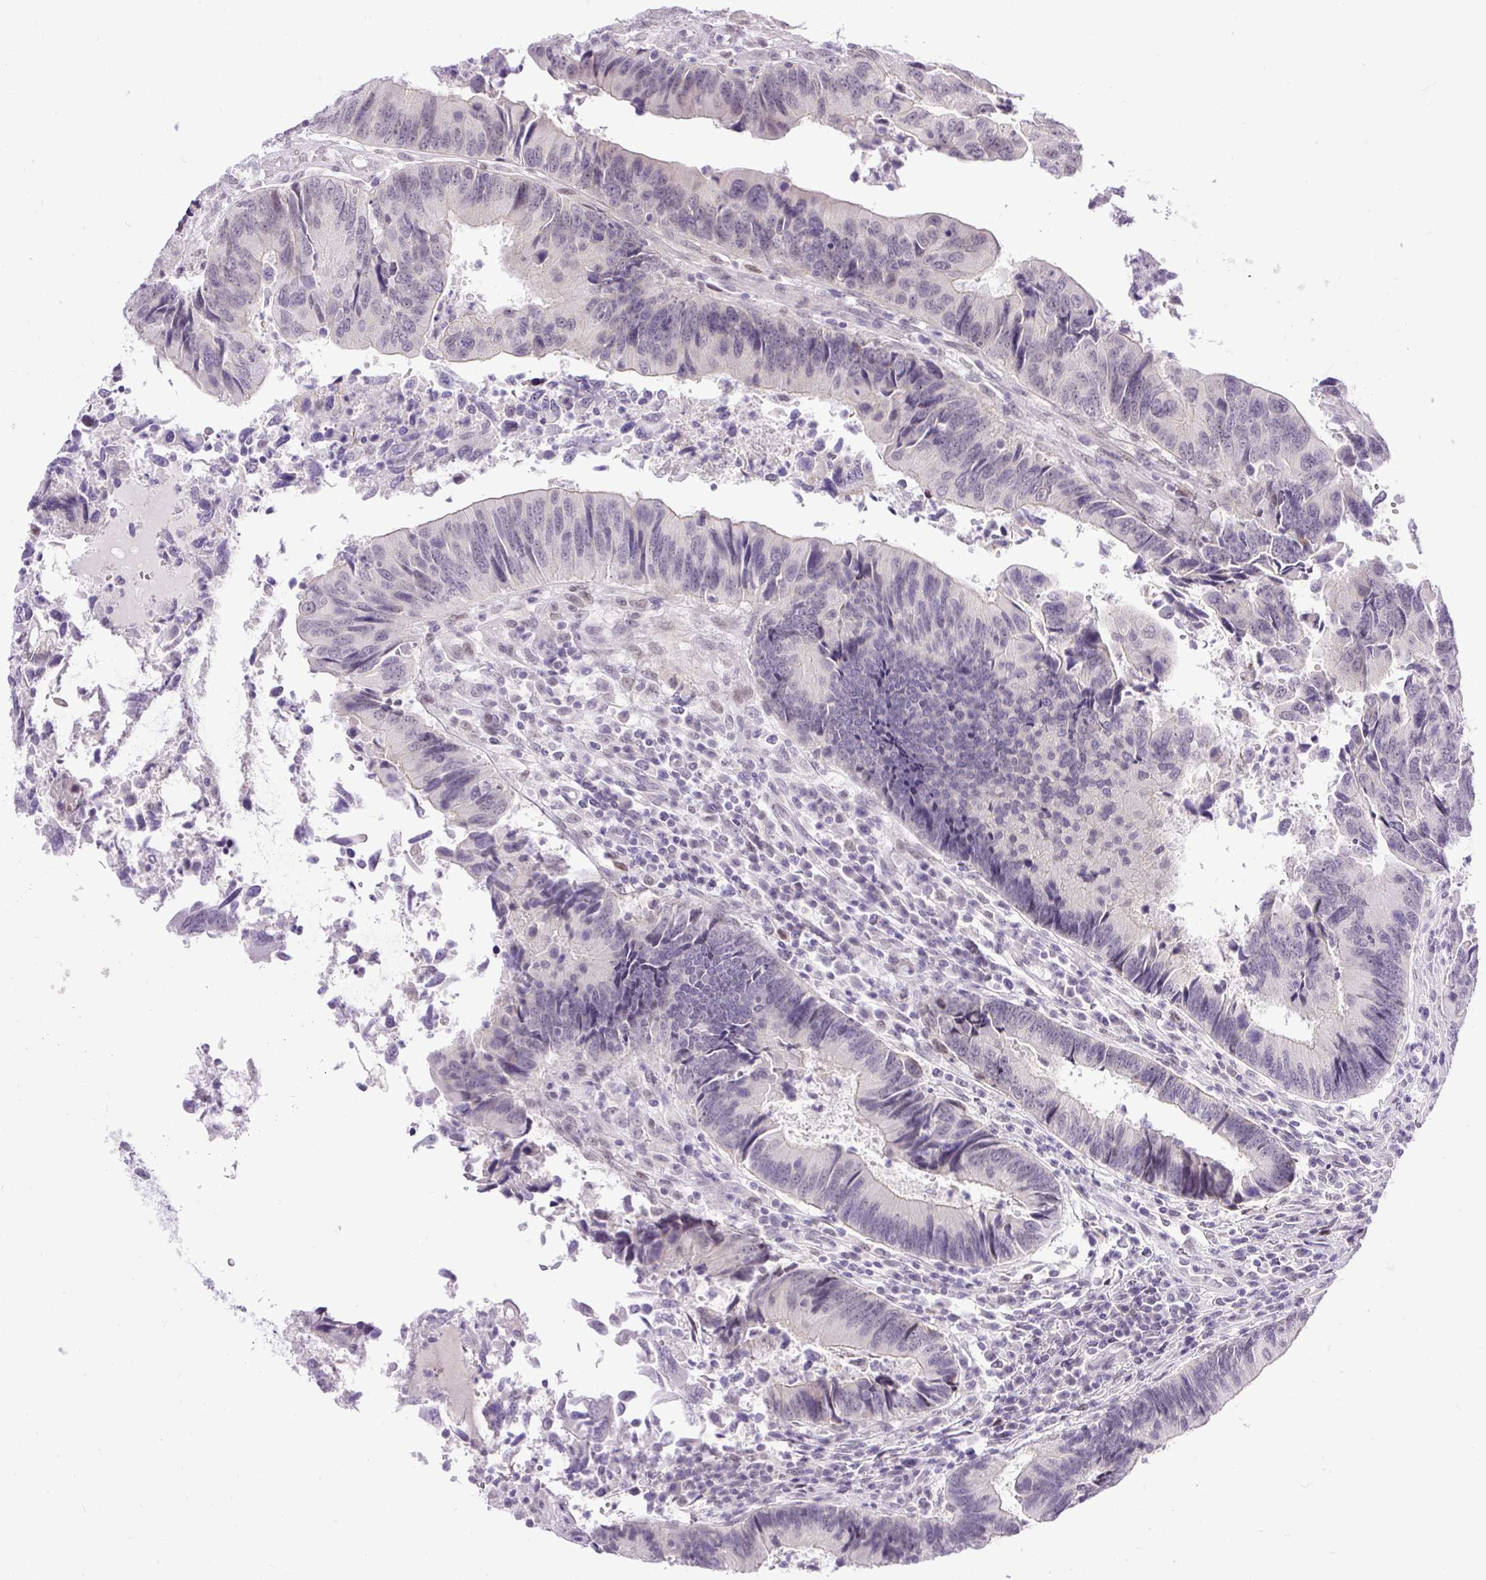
{"staining": {"intensity": "negative", "quantity": "none", "location": "none"}, "tissue": "colorectal cancer", "cell_type": "Tumor cells", "image_type": "cancer", "snomed": [{"axis": "morphology", "description": "Adenocarcinoma, NOS"}, {"axis": "topography", "description": "Colon"}], "caption": "Adenocarcinoma (colorectal) stained for a protein using immunohistochemistry exhibits no staining tumor cells.", "gene": "WNT10B", "patient": {"sex": "female", "age": 67}}